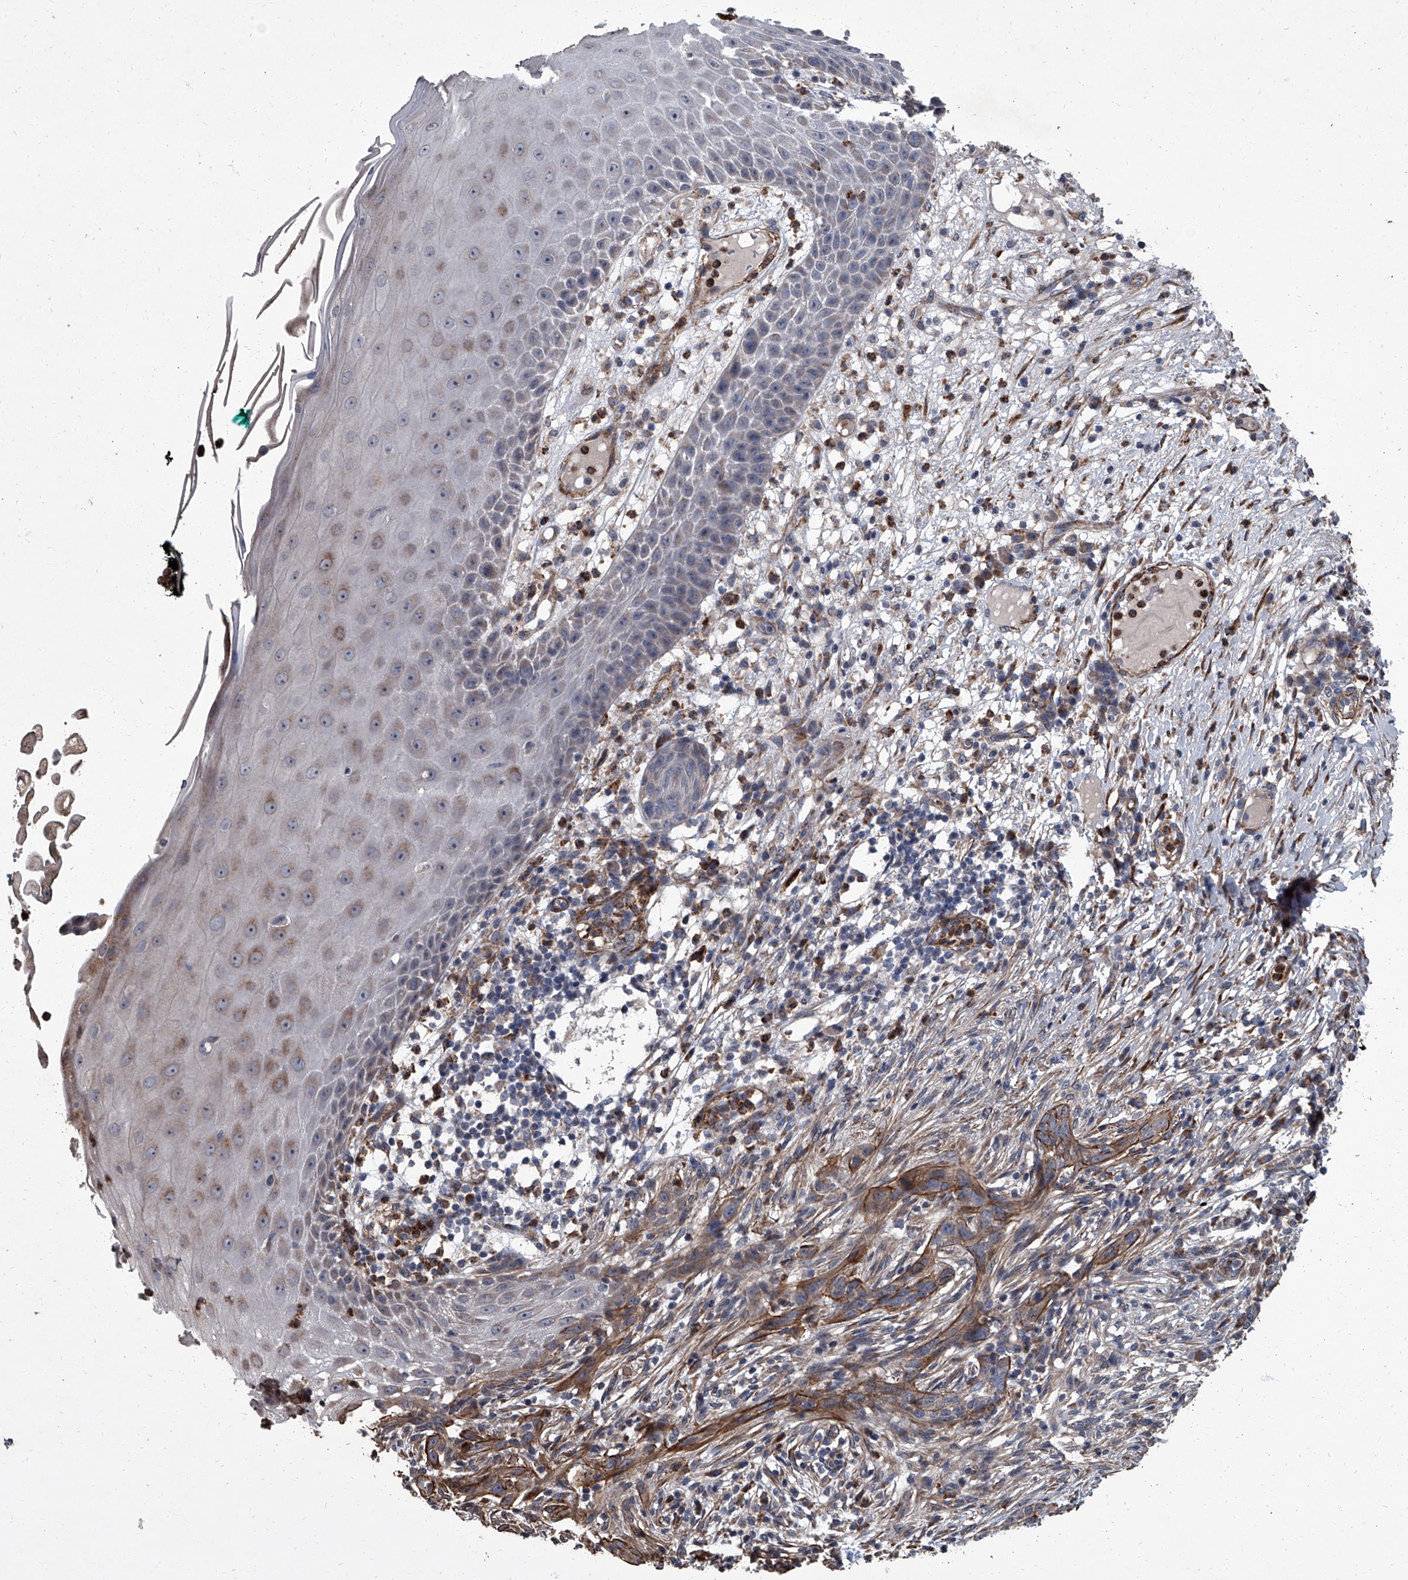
{"staining": {"intensity": "moderate", "quantity": "25%-75%", "location": "cytoplasmic/membranous"}, "tissue": "skin cancer", "cell_type": "Tumor cells", "image_type": "cancer", "snomed": [{"axis": "morphology", "description": "Normal tissue, NOS"}, {"axis": "morphology", "description": "Basal cell carcinoma"}, {"axis": "topography", "description": "Skin"}], "caption": "Tumor cells exhibit moderate cytoplasmic/membranous staining in approximately 25%-75% of cells in skin cancer (basal cell carcinoma). Nuclei are stained in blue.", "gene": "SIRT4", "patient": {"sex": "male", "age": 64}}